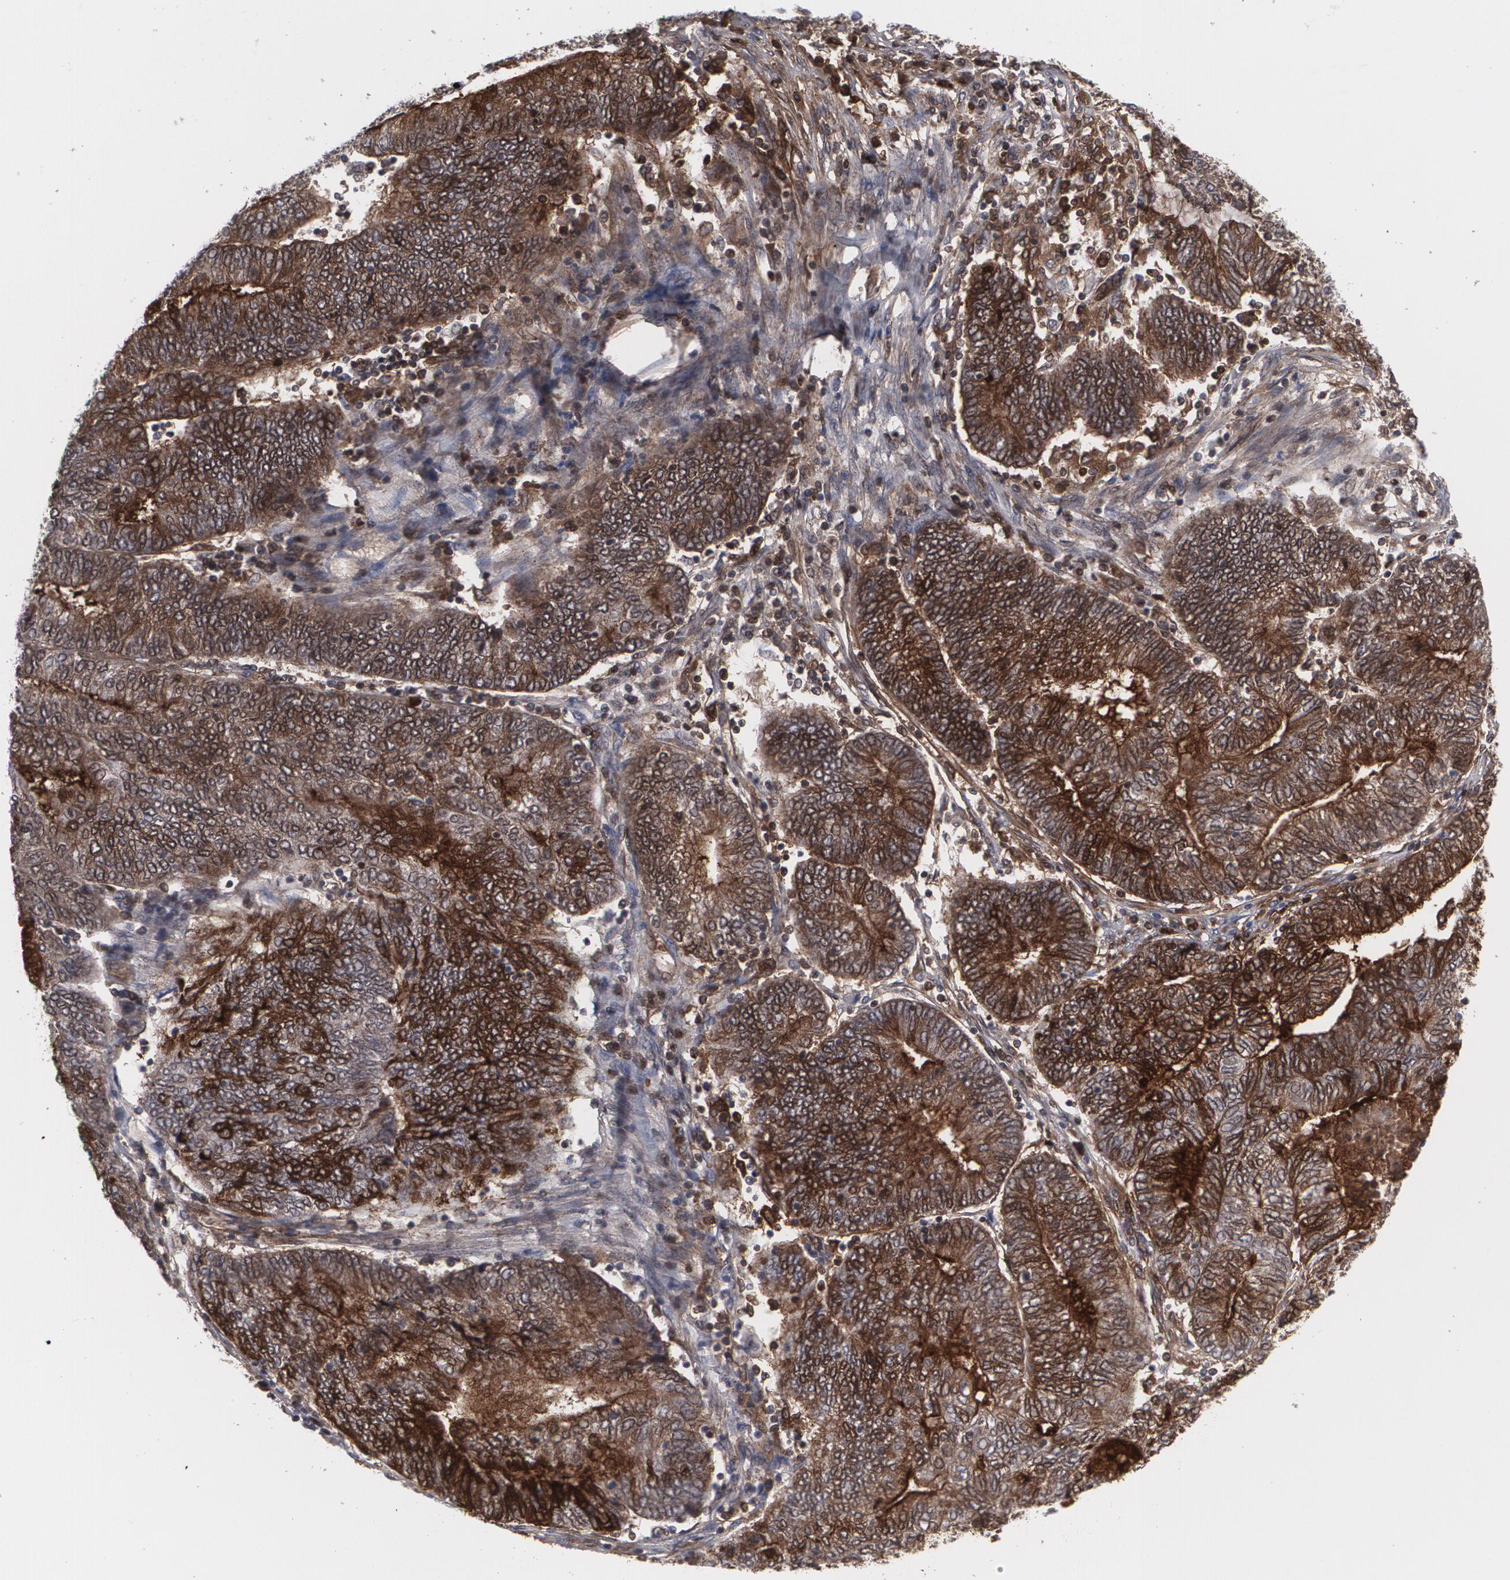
{"staining": {"intensity": "moderate", "quantity": "25%-75%", "location": "cytoplasmic/membranous"}, "tissue": "endometrial cancer", "cell_type": "Tumor cells", "image_type": "cancer", "snomed": [{"axis": "morphology", "description": "Adenocarcinoma, NOS"}, {"axis": "topography", "description": "Endometrium"}], "caption": "Immunohistochemical staining of human endometrial cancer (adenocarcinoma) exhibits moderate cytoplasmic/membranous protein staining in approximately 25%-75% of tumor cells.", "gene": "LRG1", "patient": {"sex": "female", "age": 79}}